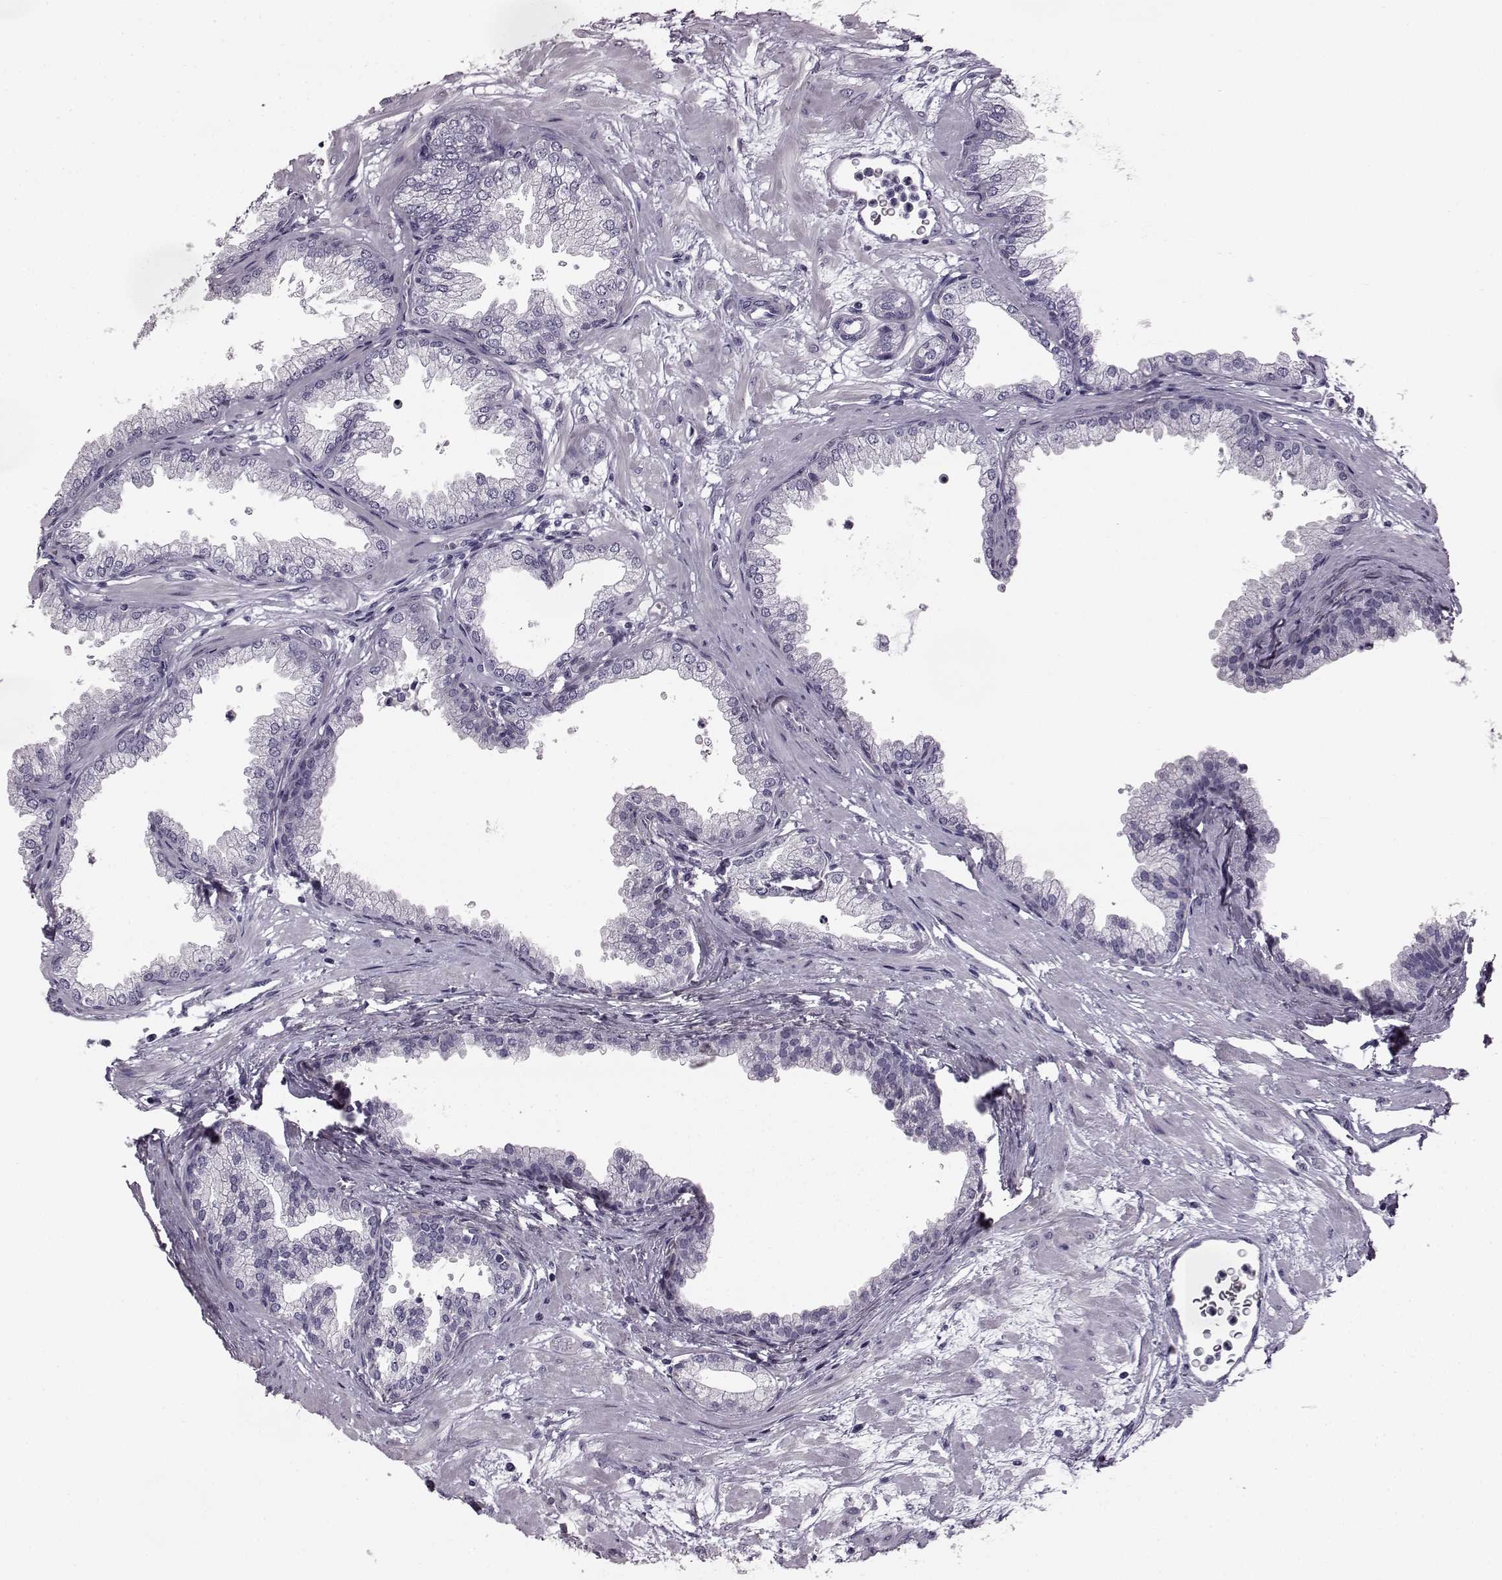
{"staining": {"intensity": "negative", "quantity": "none", "location": "none"}, "tissue": "prostate", "cell_type": "Glandular cells", "image_type": "normal", "snomed": [{"axis": "morphology", "description": "Normal tissue, NOS"}, {"axis": "topography", "description": "Prostate"}], "caption": "Immunohistochemical staining of normal human prostate demonstrates no significant positivity in glandular cells. (DAB (3,3'-diaminobenzidine) immunohistochemistry (IHC) with hematoxylin counter stain).", "gene": "ODAD4", "patient": {"sex": "male", "age": 37}}